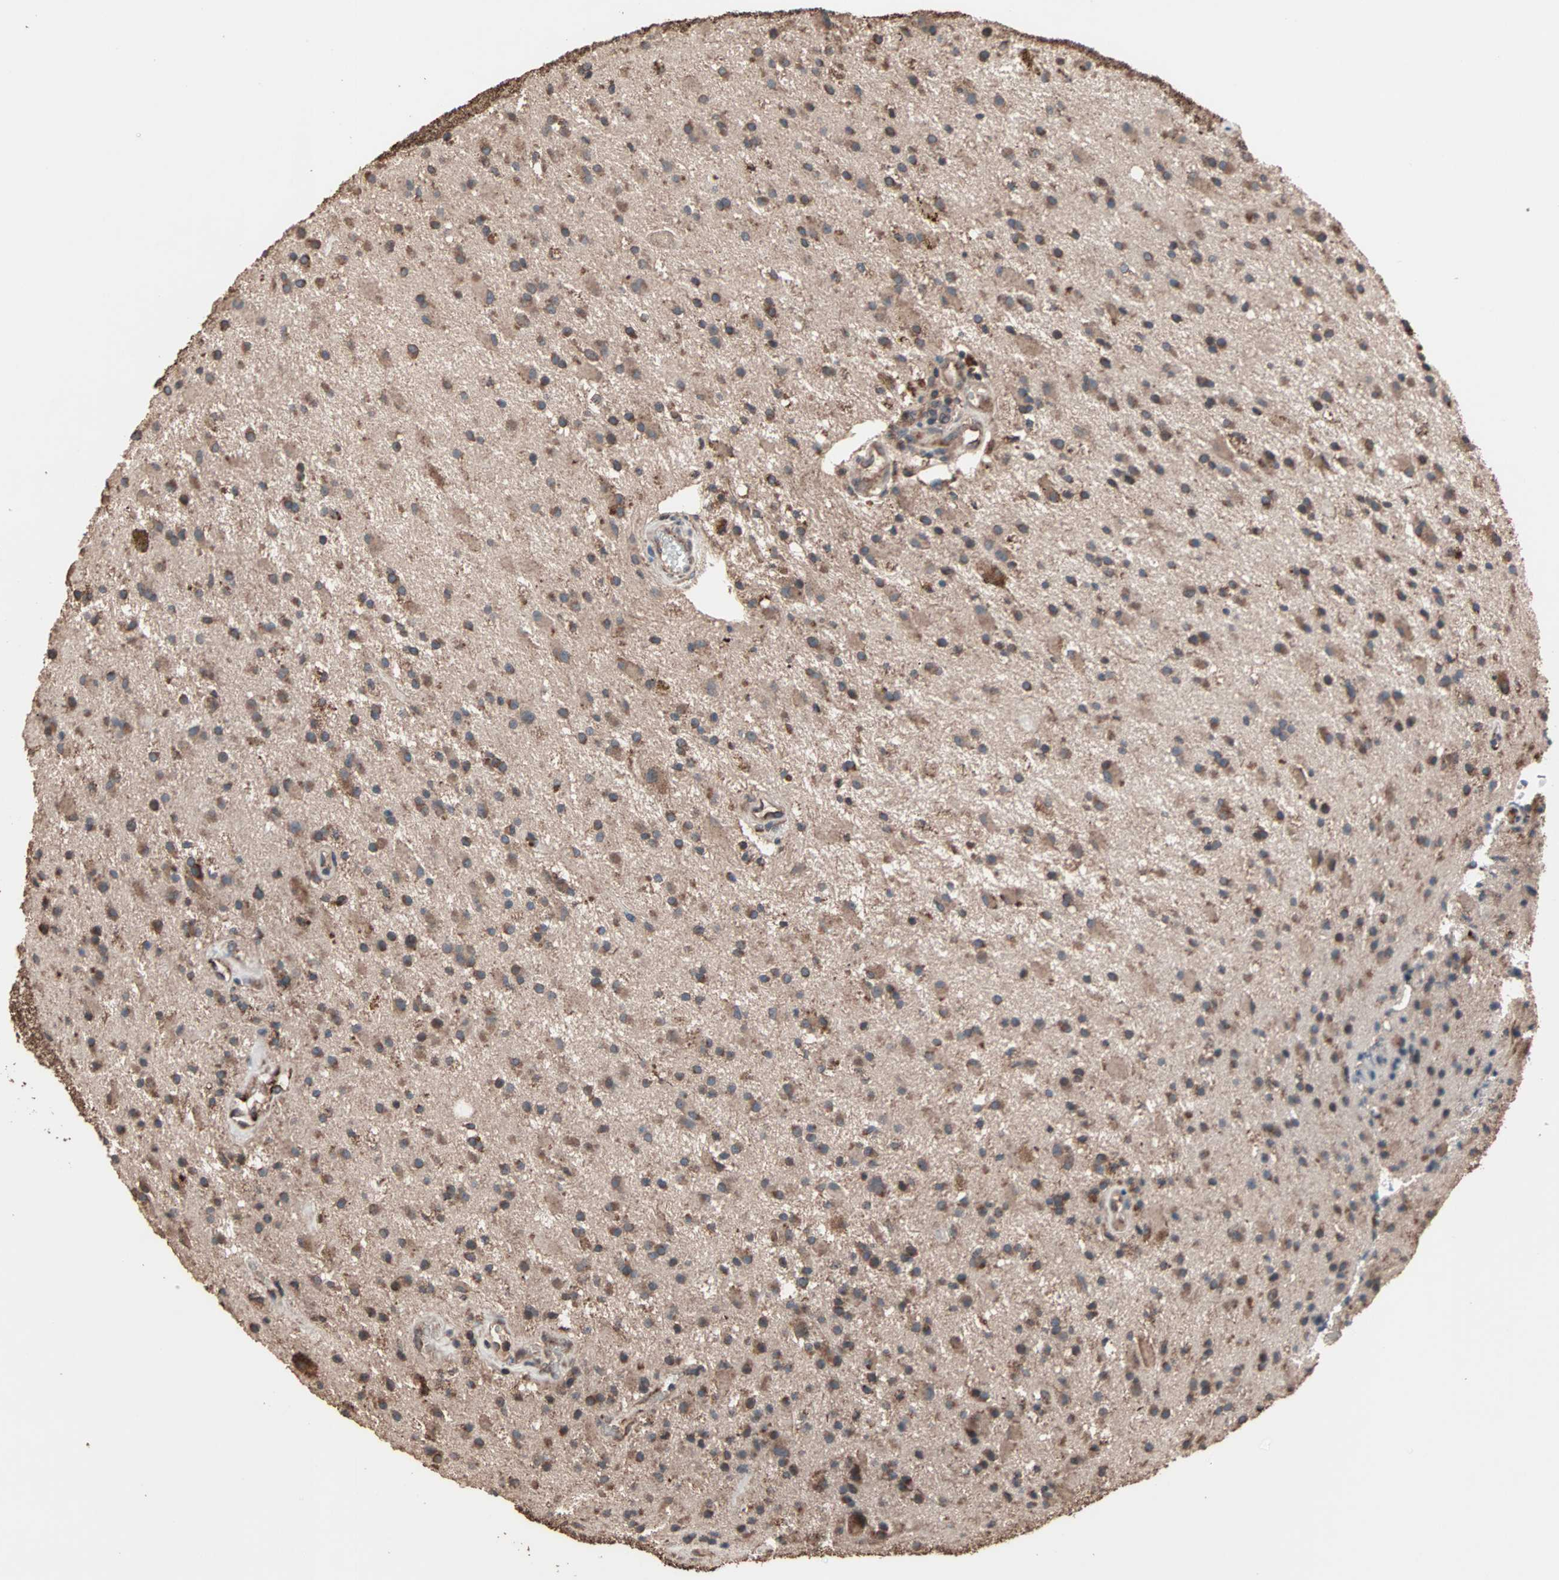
{"staining": {"intensity": "moderate", "quantity": ">75%", "location": "cytoplasmic/membranous"}, "tissue": "glioma", "cell_type": "Tumor cells", "image_type": "cancer", "snomed": [{"axis": "morphology", "description": "Glioma, malignant, Low grade"}, {"axis": "topography", "description": "Brain"}], "caption": "Immunohistochemical staining of human glioma shows moderate cytoplasmic/membranous protein staining in approximately >75% of tumor cells. The staining was performed using DAB (3,3'-diaminobenzidine), with brown indicating positive protein expression. Nuclei are stained blue with hematoxylin.", "gene": "MRPL2", "patient": {"sex": "male", "age": 58}}